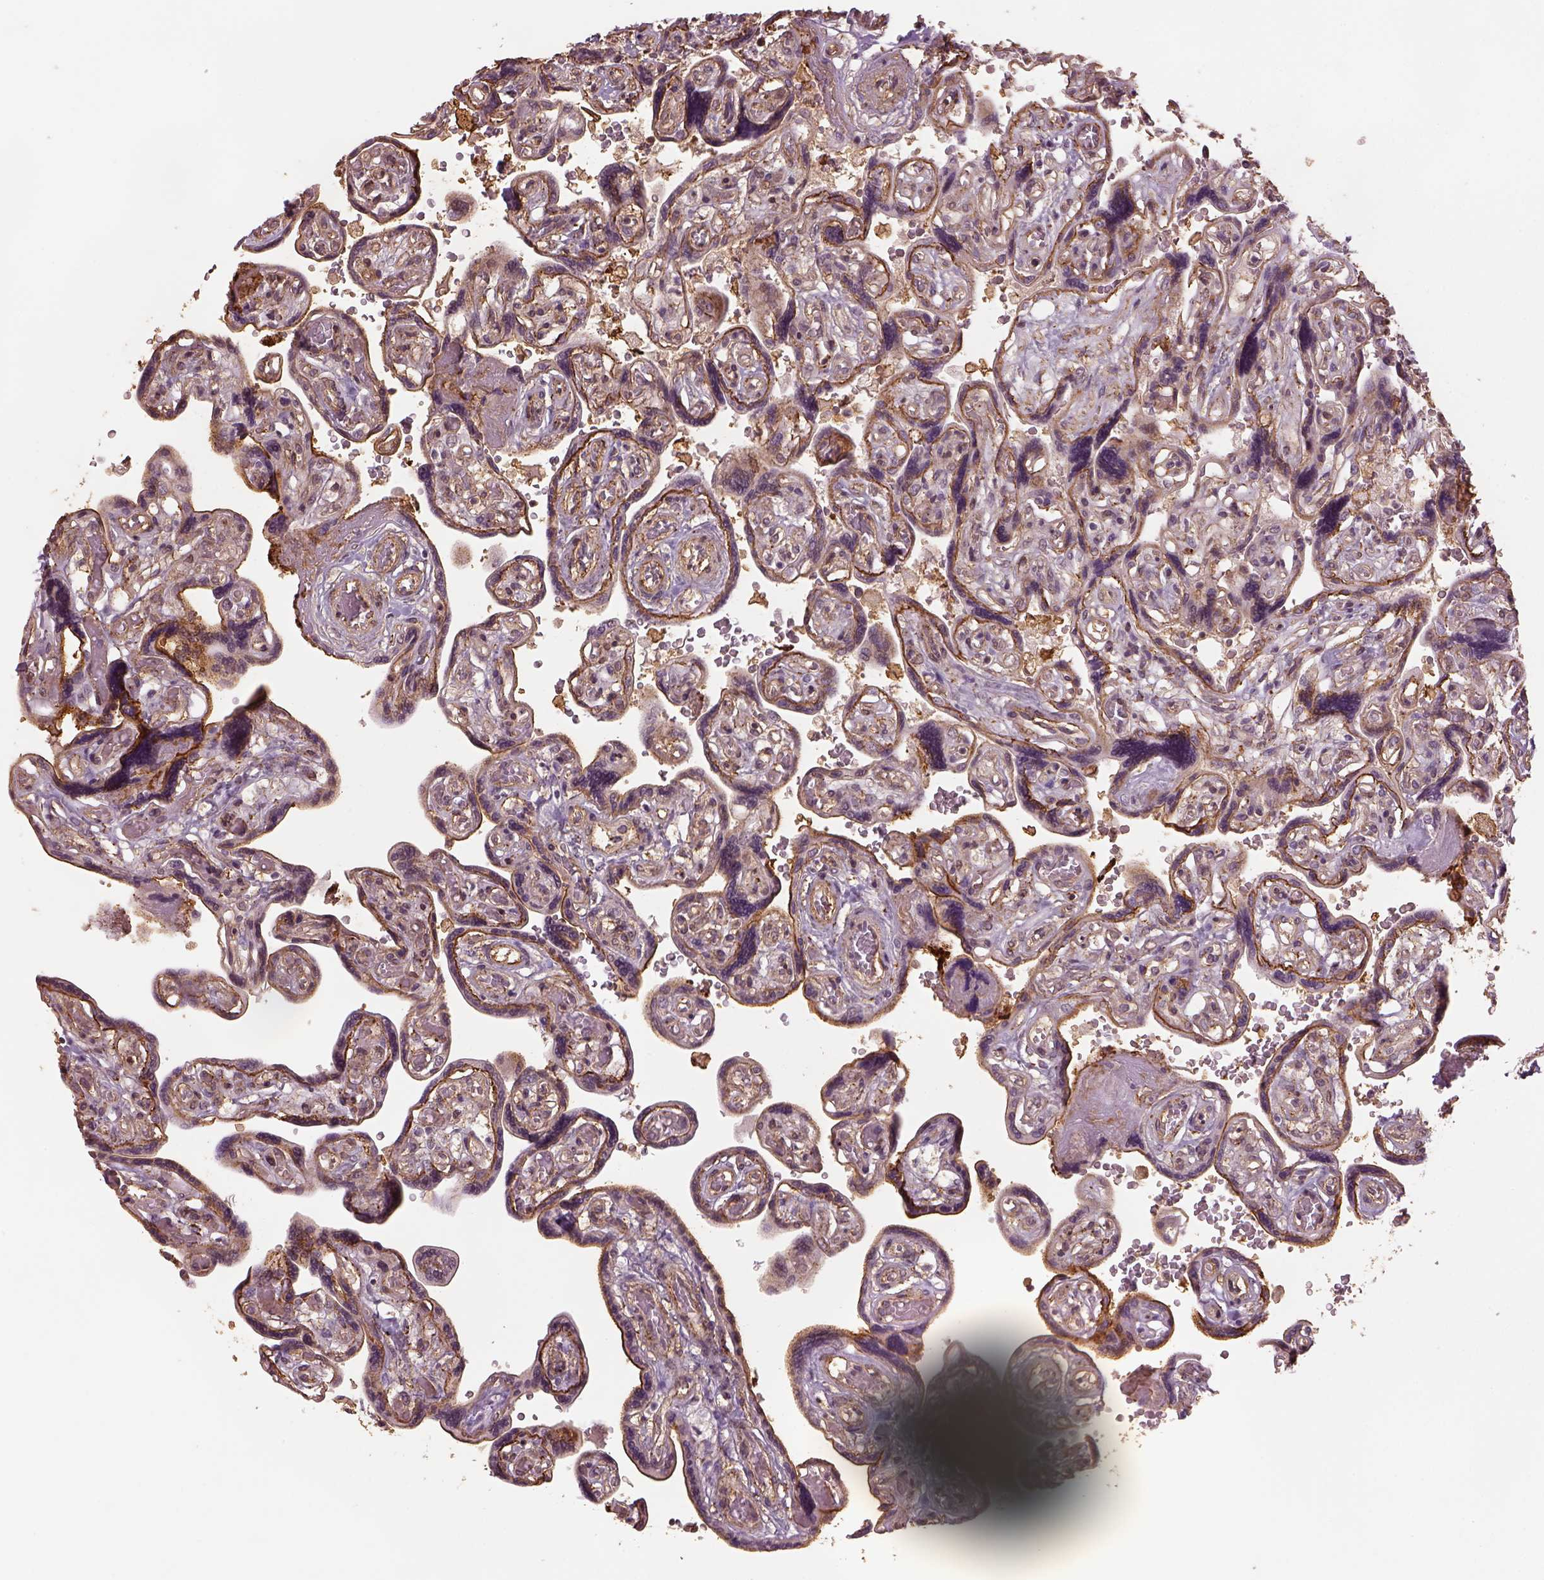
{"staining": {"intensity": "negative", "quantity": "none", "location": "none"}, "tissue": "placenta", "cell_type": "Decidual cells", "image_type": "normal", "snomed": [{"axis": "morphology", "description": "Normal tissue, NOS"}, {"axis": "topography", "description": "Placenta"}], "caption": "Decidual cells are negative for protein expression in normal human placenta.", "gene": "LIN7A", "patient": {"sex": "female", "age": 32}}